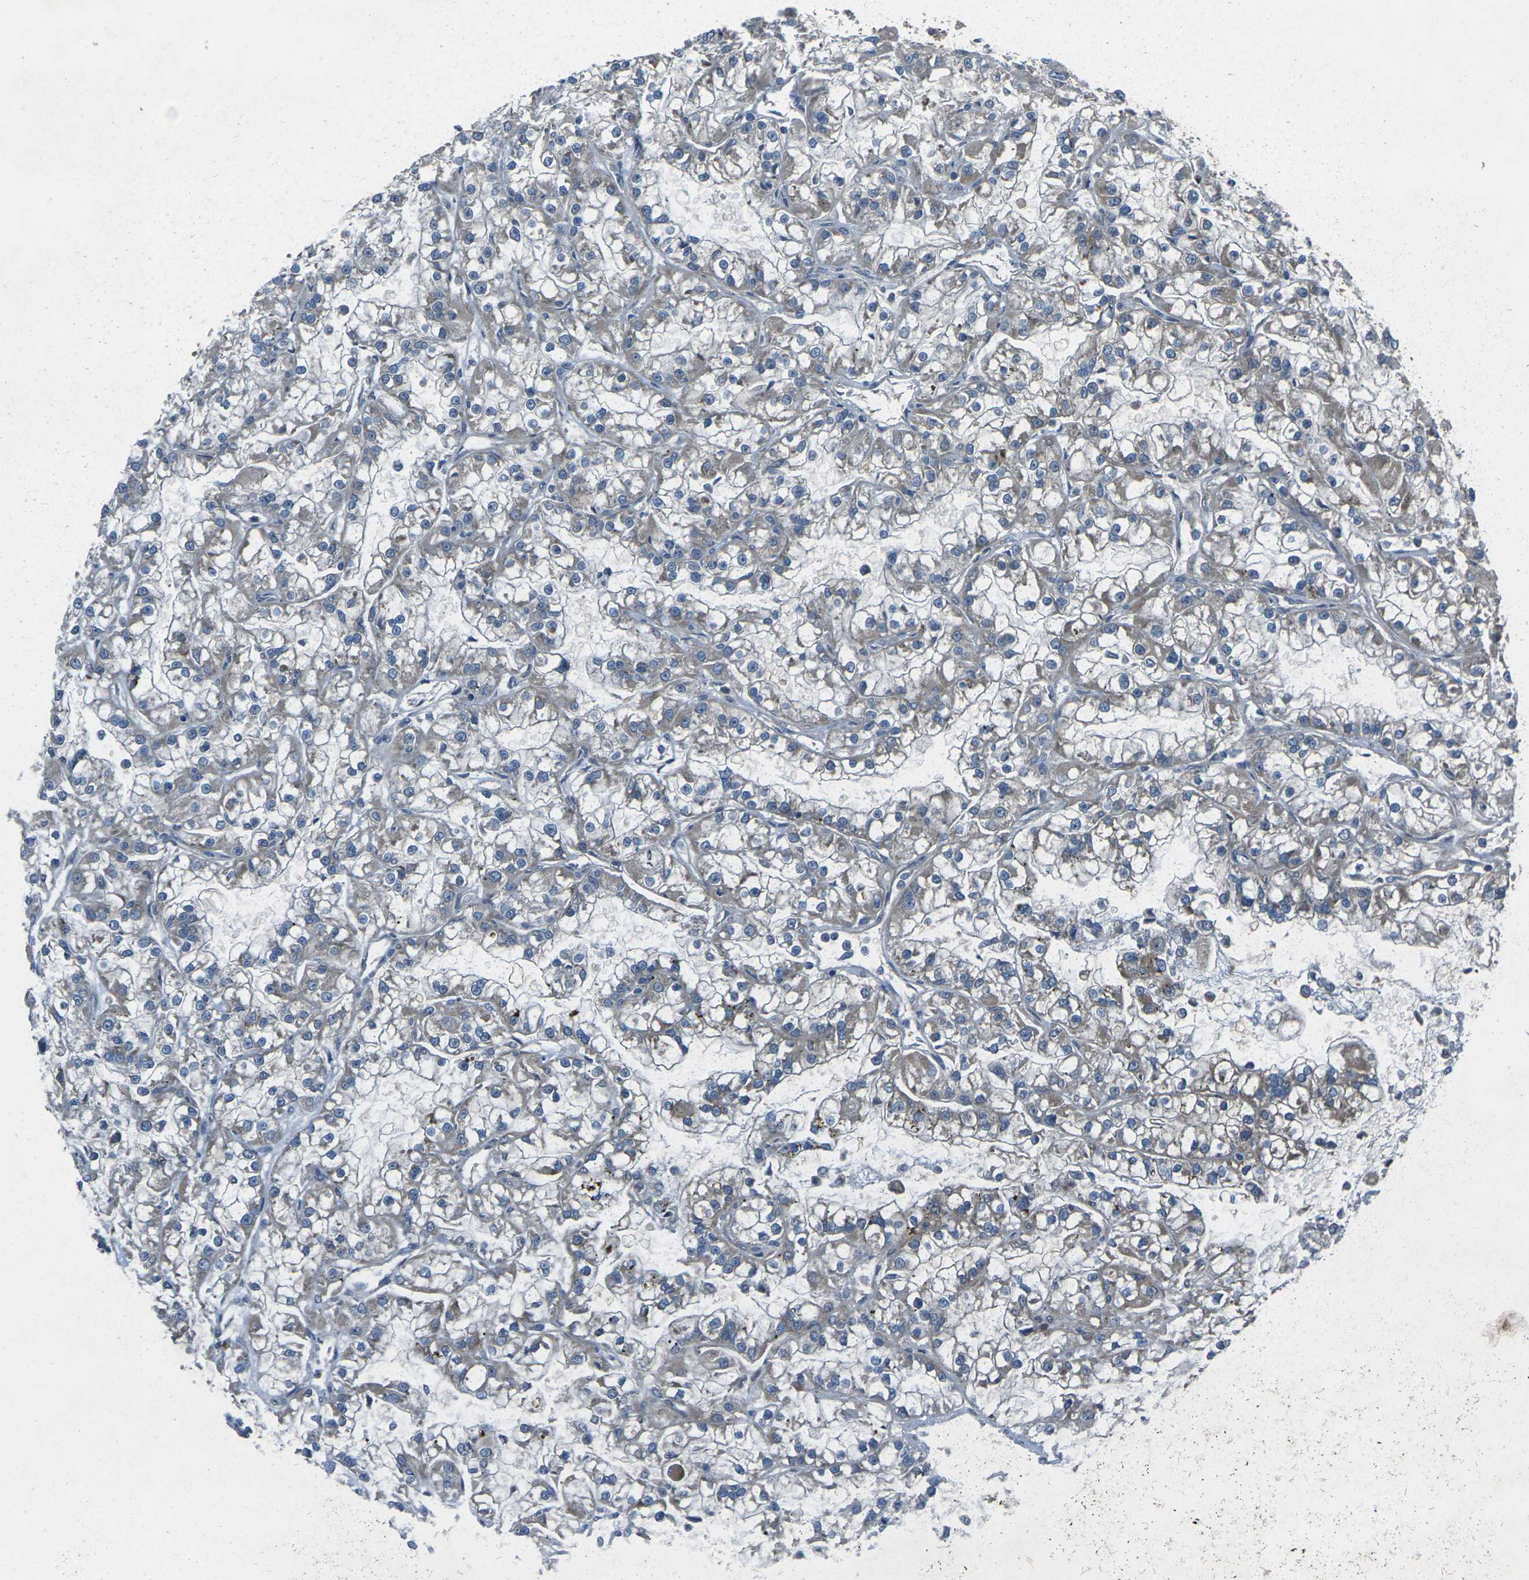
{"staining": {"intensity": "weak", "quantity": "<25%", "location": "cytoplasmic/membranous"}, "tissue": "renal cancer", "cell_type": "Tumor cells", "image_type": "cancer", "snomed": [{"axis": "morphology", "description": "Adenocarcinoma, NOS"}, {"axis": "topography", "description": "Kidney"}], "caption": "DAB (3,3'-diaminobenzidine) immunohistochemical staining of renal cancer shows no significant positivity in tumor cells. (DAB IHC visualized using brightfield microscopy, high magnification).", "gene": "EDNRA", "patient": {"sex": "female", "age": 52}}